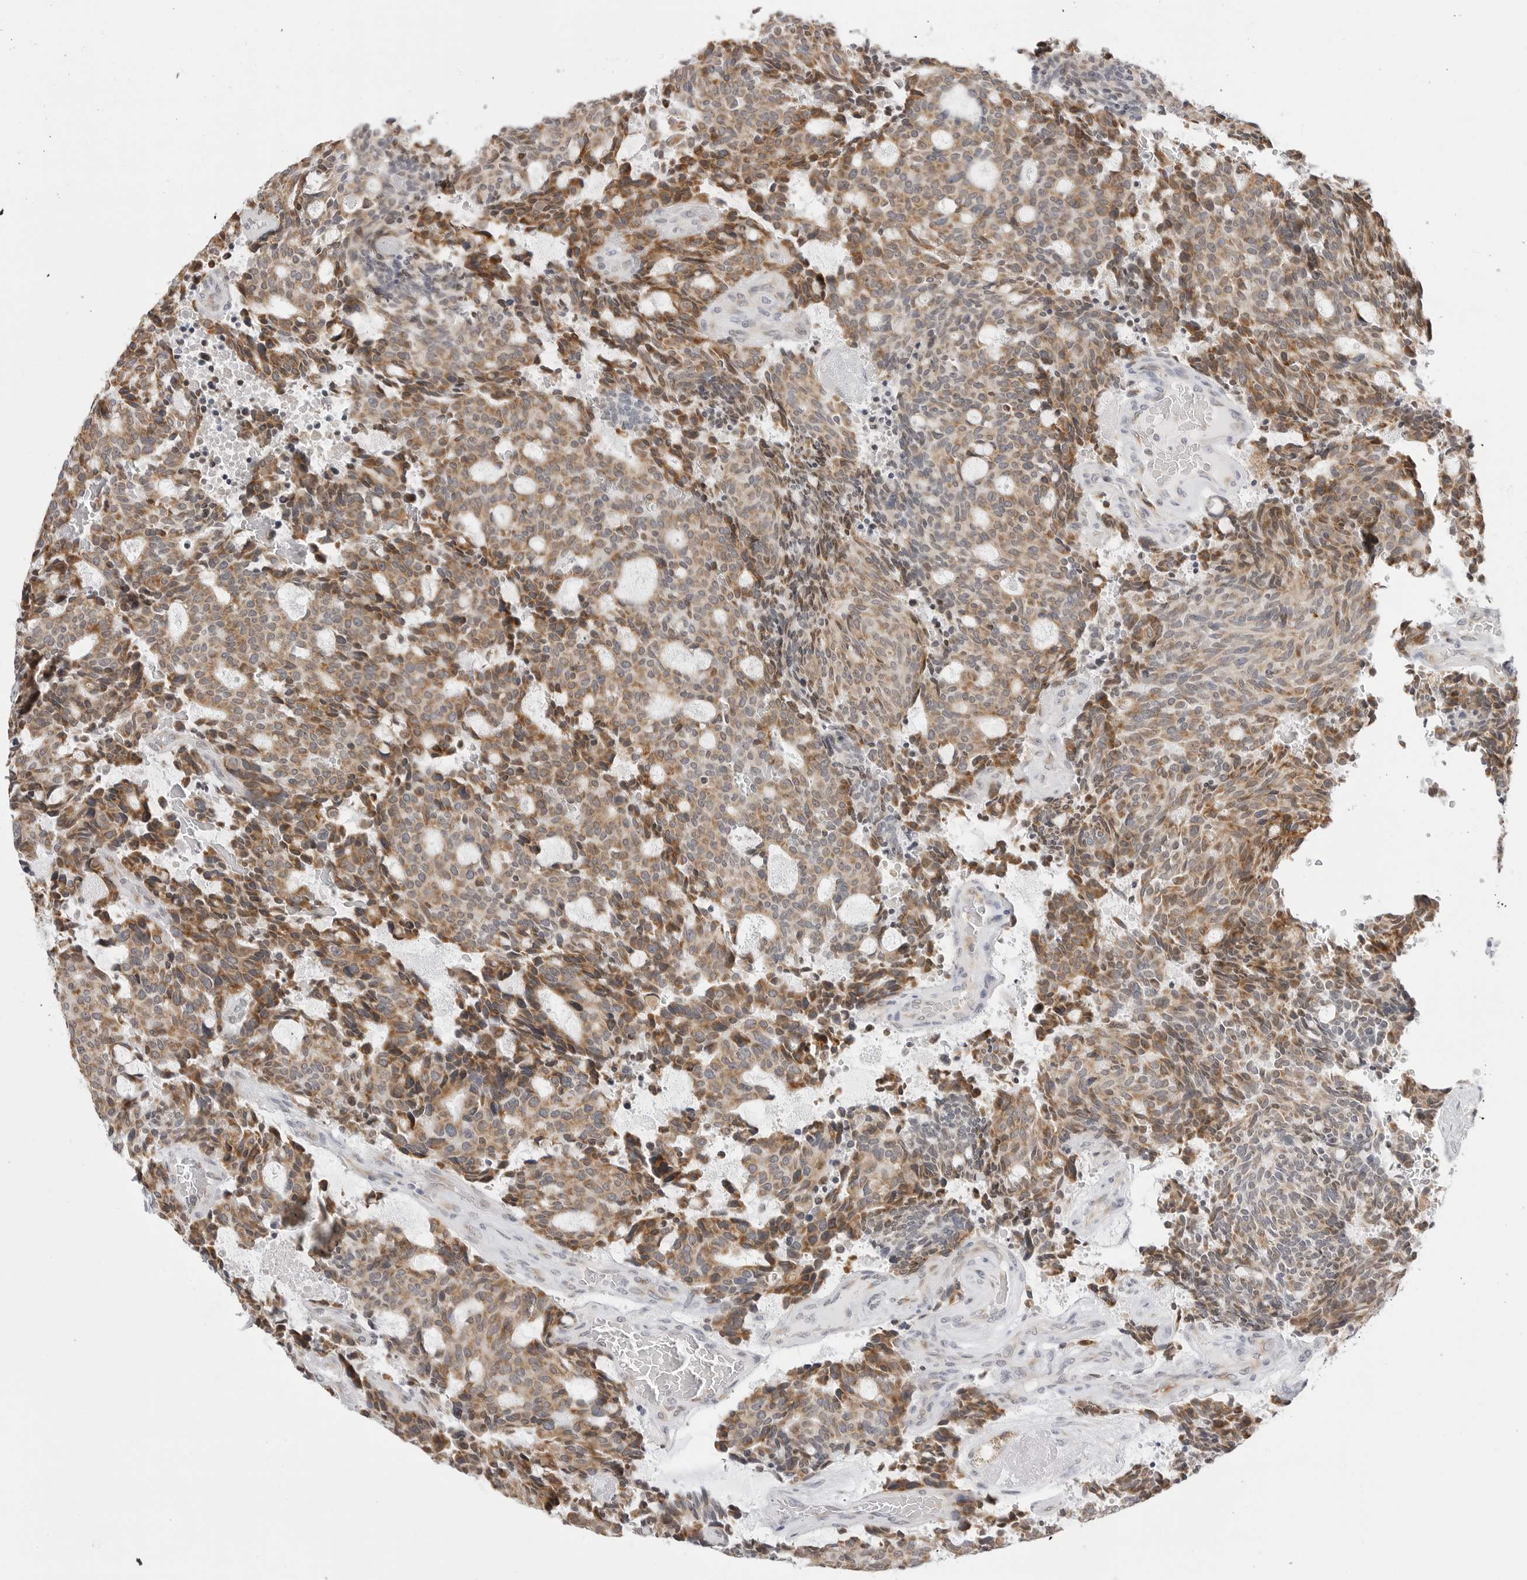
{"staining": {"intensity": "moderate", "quantity": ">75%", "location": "cytoplasmic/membranous"}, "tissue": "carcinoid", "cell_type": "Tumor cells", "image_type": "cancer", "snomed": [{"axis": "morphology", "description": "Carcinoid, malignant, NOS"}, {"axis": "topography", "description": "Pancreas"}], "caption": "Carcinoid stained with a brown dye displays moderate cytoplasmic/membranous positive expression in about >75% of tumor cells.", "gene": "RPN1", "patient": {"sex": "female", "age": 54}}